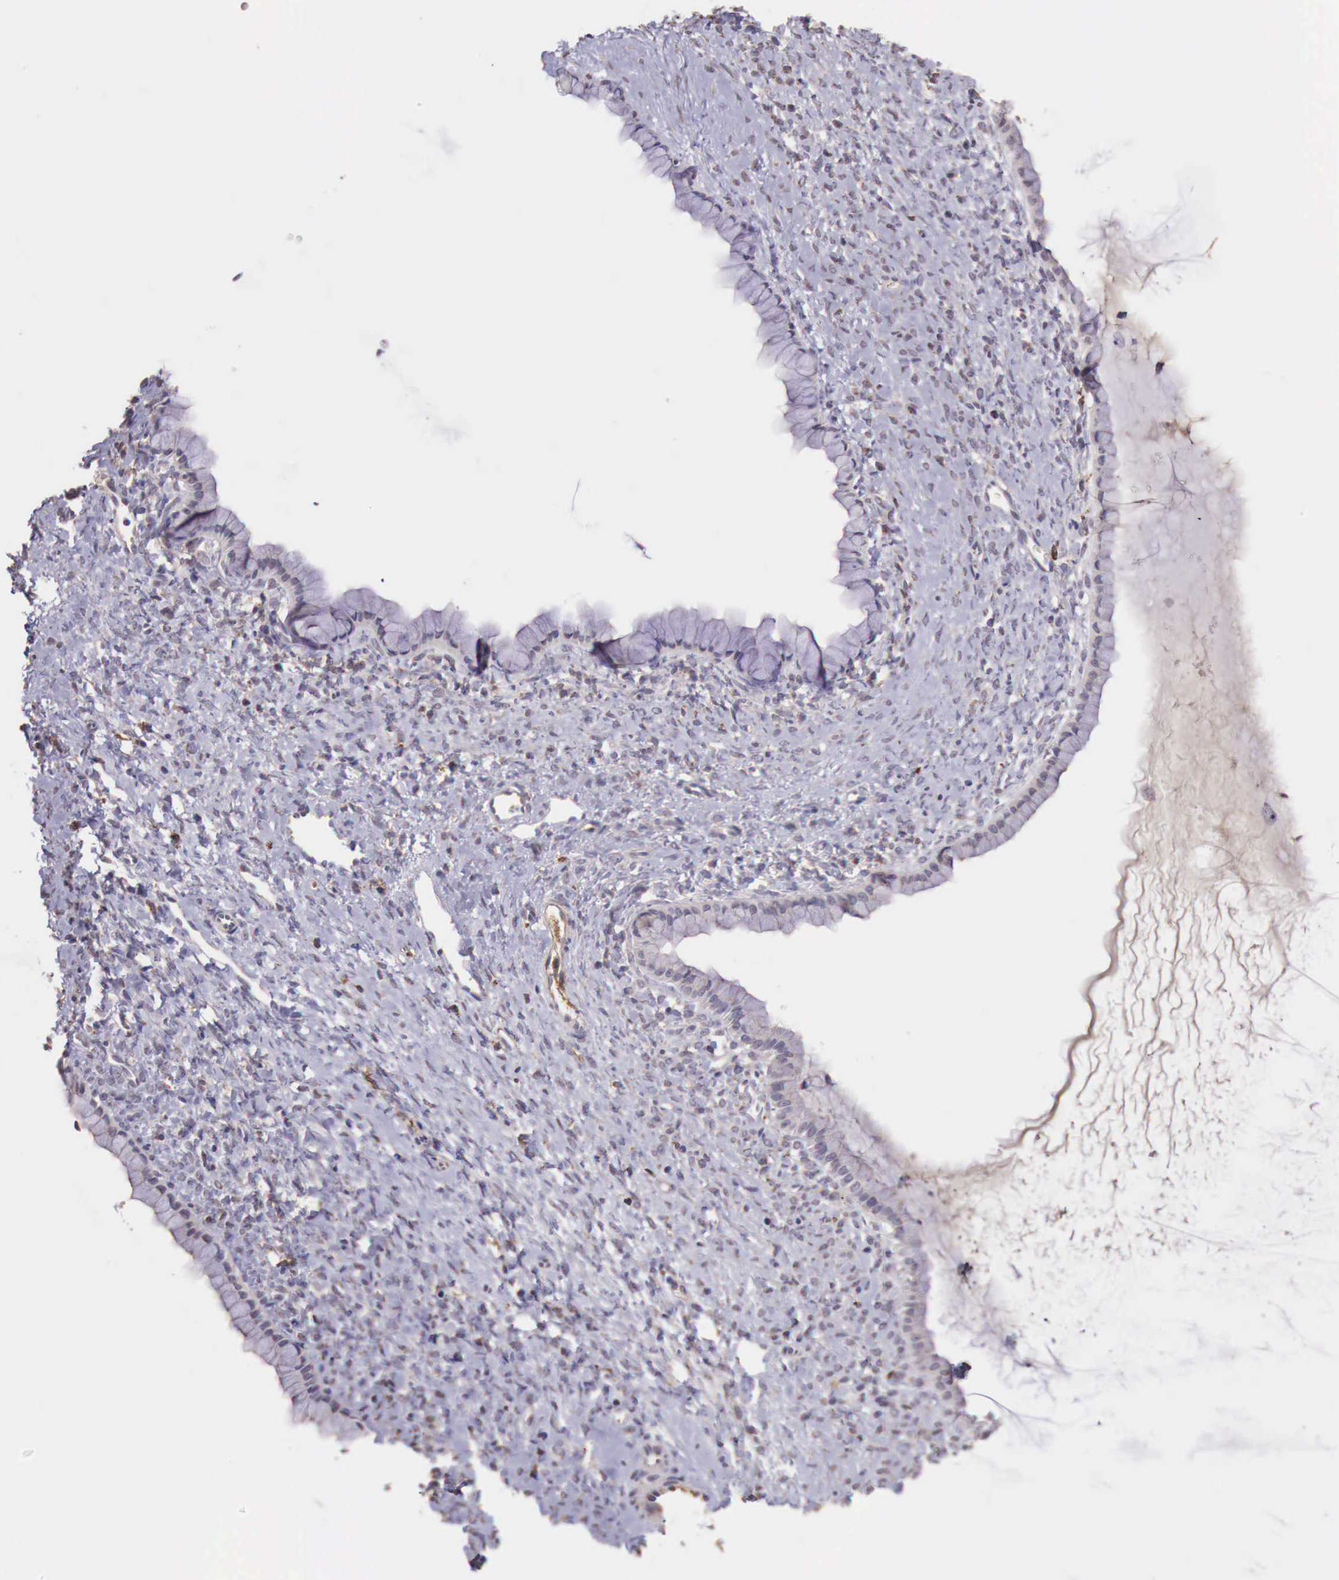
{"staining": {"intensity": "negative", "quantity": "none", "location": "none"}, "tissue": "ovarian cancer", "cell_type": "Tumor cells", "image_type": "cancer", "snomed": [{"axis": "morphology", "description": "Cystadenocarcinoma, mucinous, NOS"}, {"axis": "topography", "description": "Ovary"}], "caption": "IHC of ovarian cancer demonstrates no expression in tumor cells. (DAB (3,3'-diaminobenzidine) immunohistochemistry (IHC), high magnification).", "gene": "CHRDL1", "patient": {"sex": "female", "age": 25}}